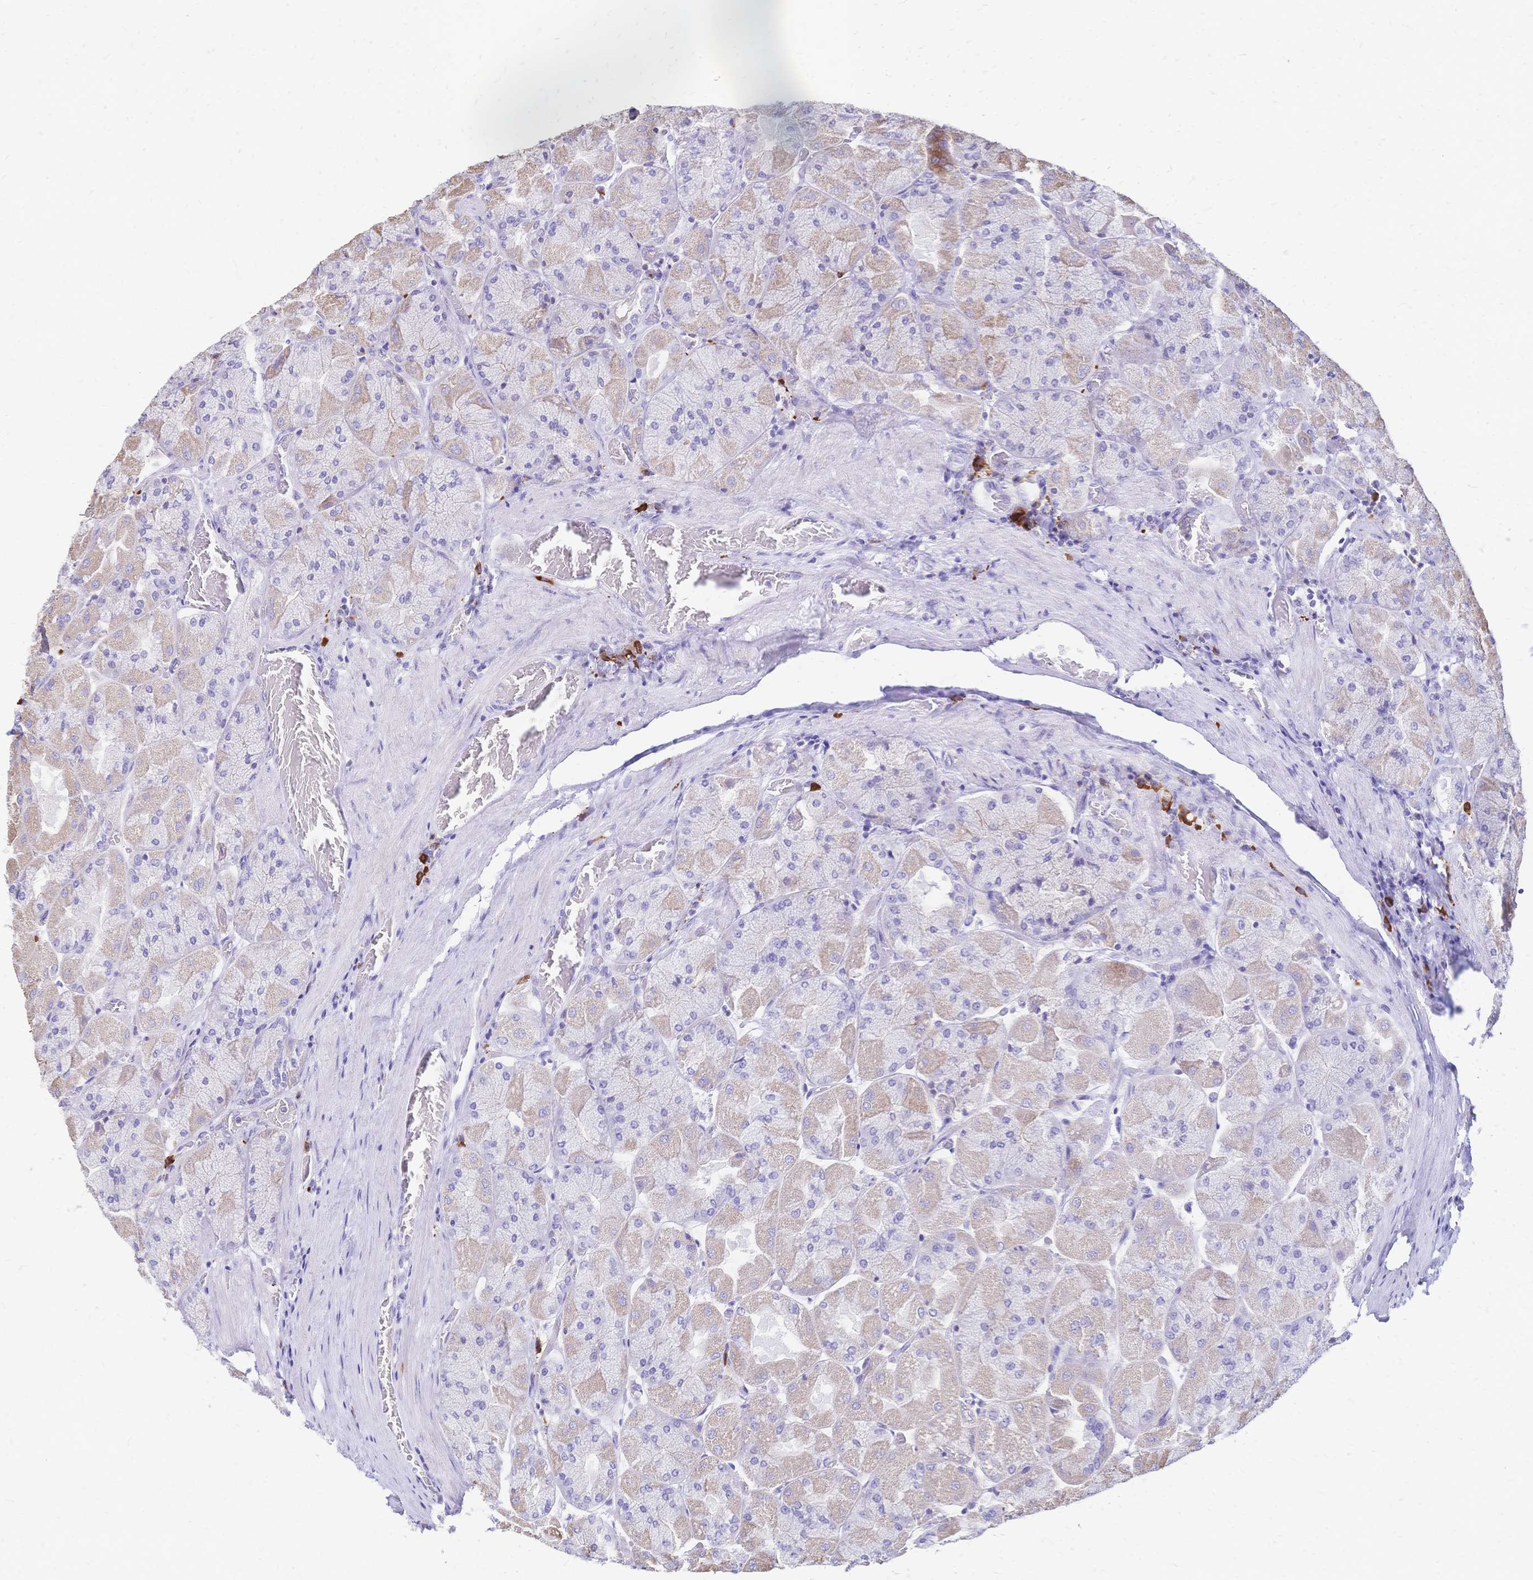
{"staining": {"intensity": "weak", "quantity": "<25%", "location": "cytoplasmic/membranous"}, "tissue": "stomach", "cell_type": "Glandular cells", "image_type": "normal", "snomed": [{"axis": "morphology", "description": "Normal tissue, NOS"}, {"axis": "topography", "description": "Stomach"}], "caption": "There is no significant staining in glandular cells of stomach. (Brightfield microscopy of DAB (3,3'-diaminobenzidine) immunohistochemistry at high magnification).", "gene": "IL2RA", "patient": {"sex": "female", "age": 61}}